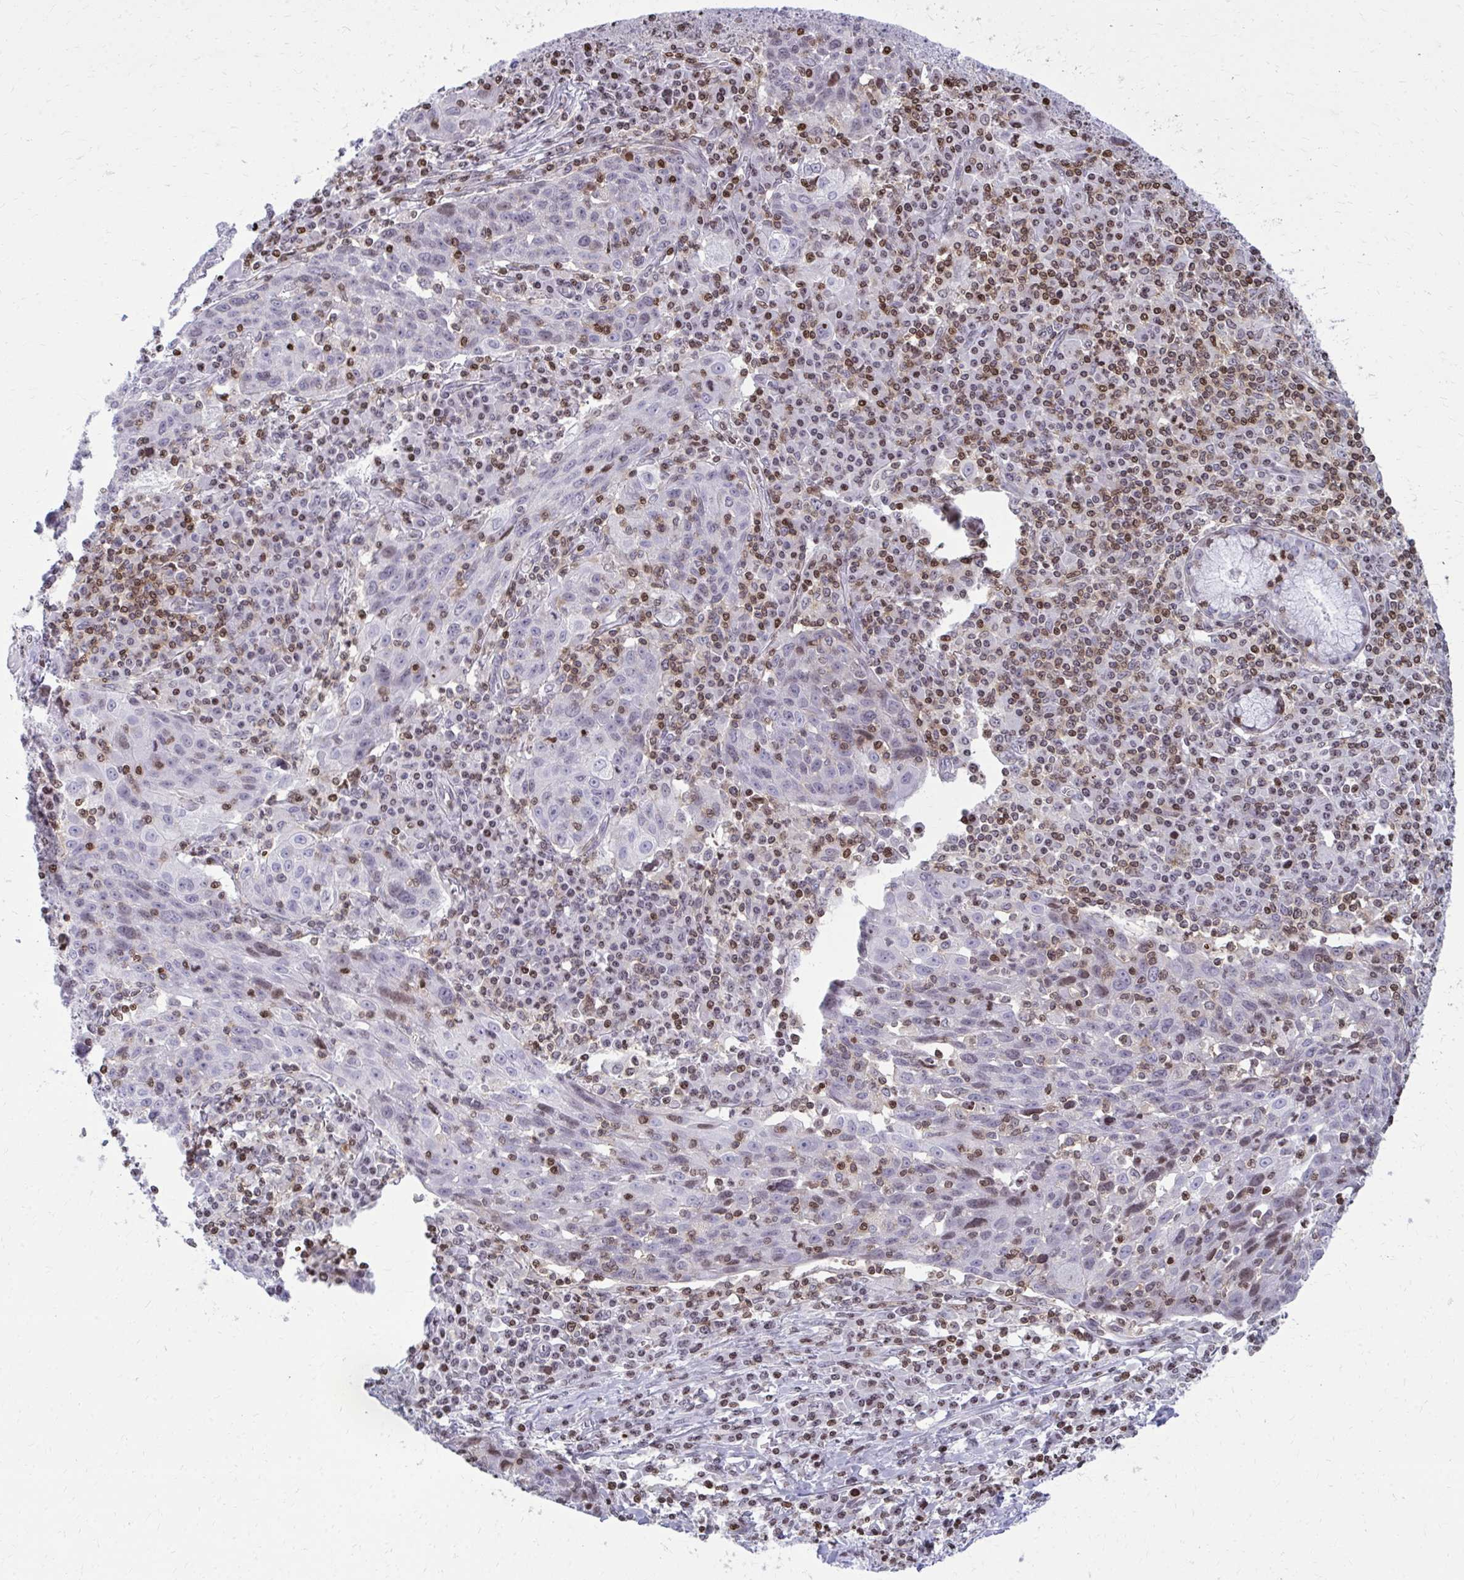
{"staining": {"intensity": "negative", "quantity": "none", "location": "none"}, "tissue": "lung cancer", "cell_type": "Tumor cells", "image_type": "cancer", "snomed": [{"axis": "morphology", "description": "Squamous cell carcinoma, NOS"}, {"axis": "morphology", "description": "Squamous cell carcinoma, metastatic, NOS"}, {"axis": "topography", "description": "Bronchus"}, {"axis": "topography", "description": "Lung"}], "caption": "IHC histopathology image of neoplastic tissue: human lung metastatic squamous cell carcinoma stained with DAB (3,3'-diaminobenzidine) exhibits no significant protein positivity in tumor cells.", "gene": "AP5M1", "patient": {"sex": "male", "age": 62}}